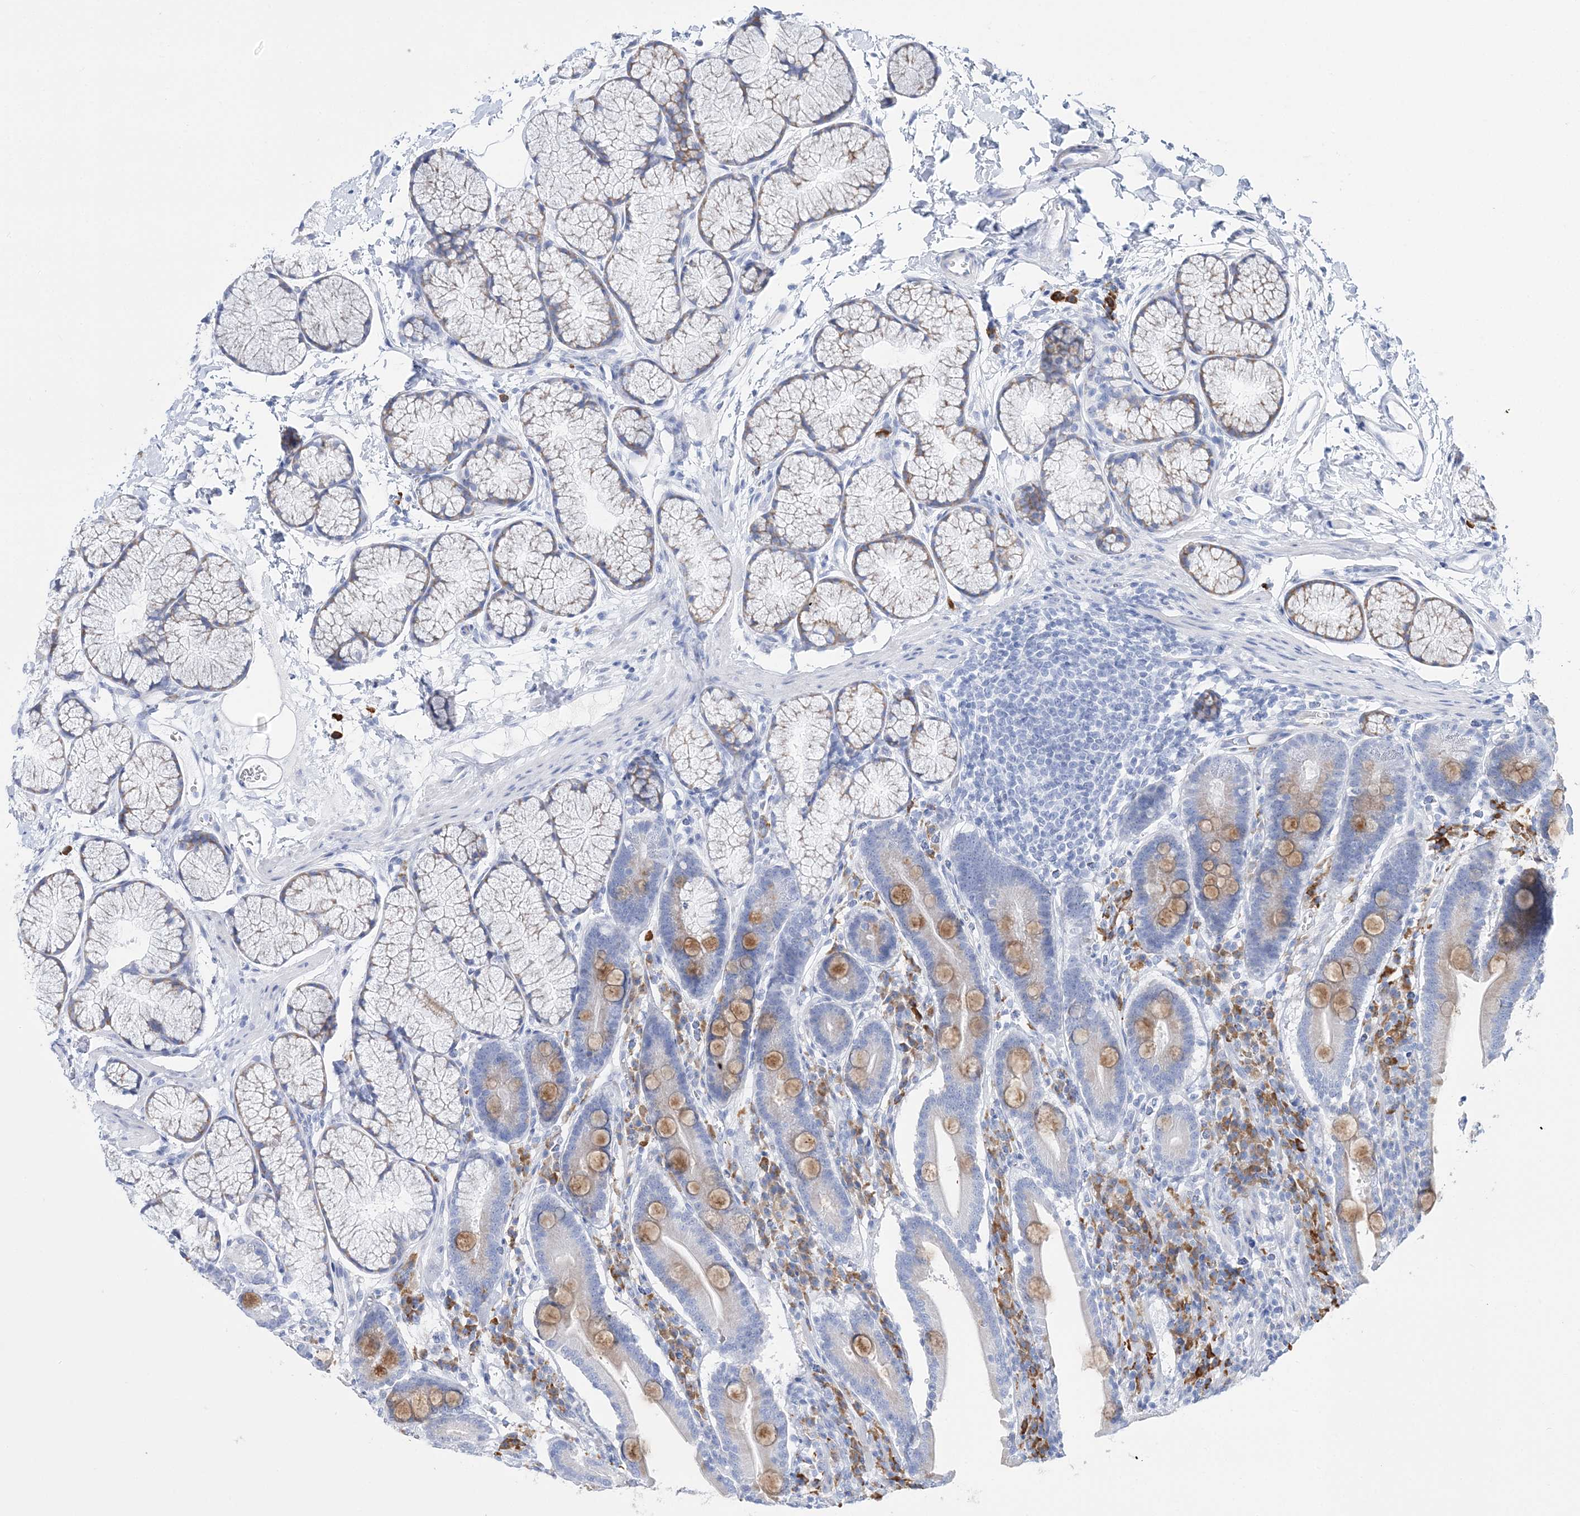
{"staining": {"intensity": "moderate", "quantity": "25%-75%", "location": "cytoplasmic/membranous"}, "tissue": "duodenum", "cell_type": "Glandular cells", "image_type": "normal", "snomed": [{"axis": "morphology", "description": "Normal tissue, NOS"}, {"axis": "topography", "description": "Duodenum"}], "caption": "Immunohistochemical staining of unremarkable human duodenum displays 25%-75% levels of moderate cytoplasmic/membranous protein expression in approximately 25%-75% of glandular cells. The staining was performed using DAB to visualize the protein expression in brown, while the nuclei were stained in blue with hematoxylin (Magnification: 20x).", "gene": "TSPYL6", "patient": {"sex": "male", "age": 35}}